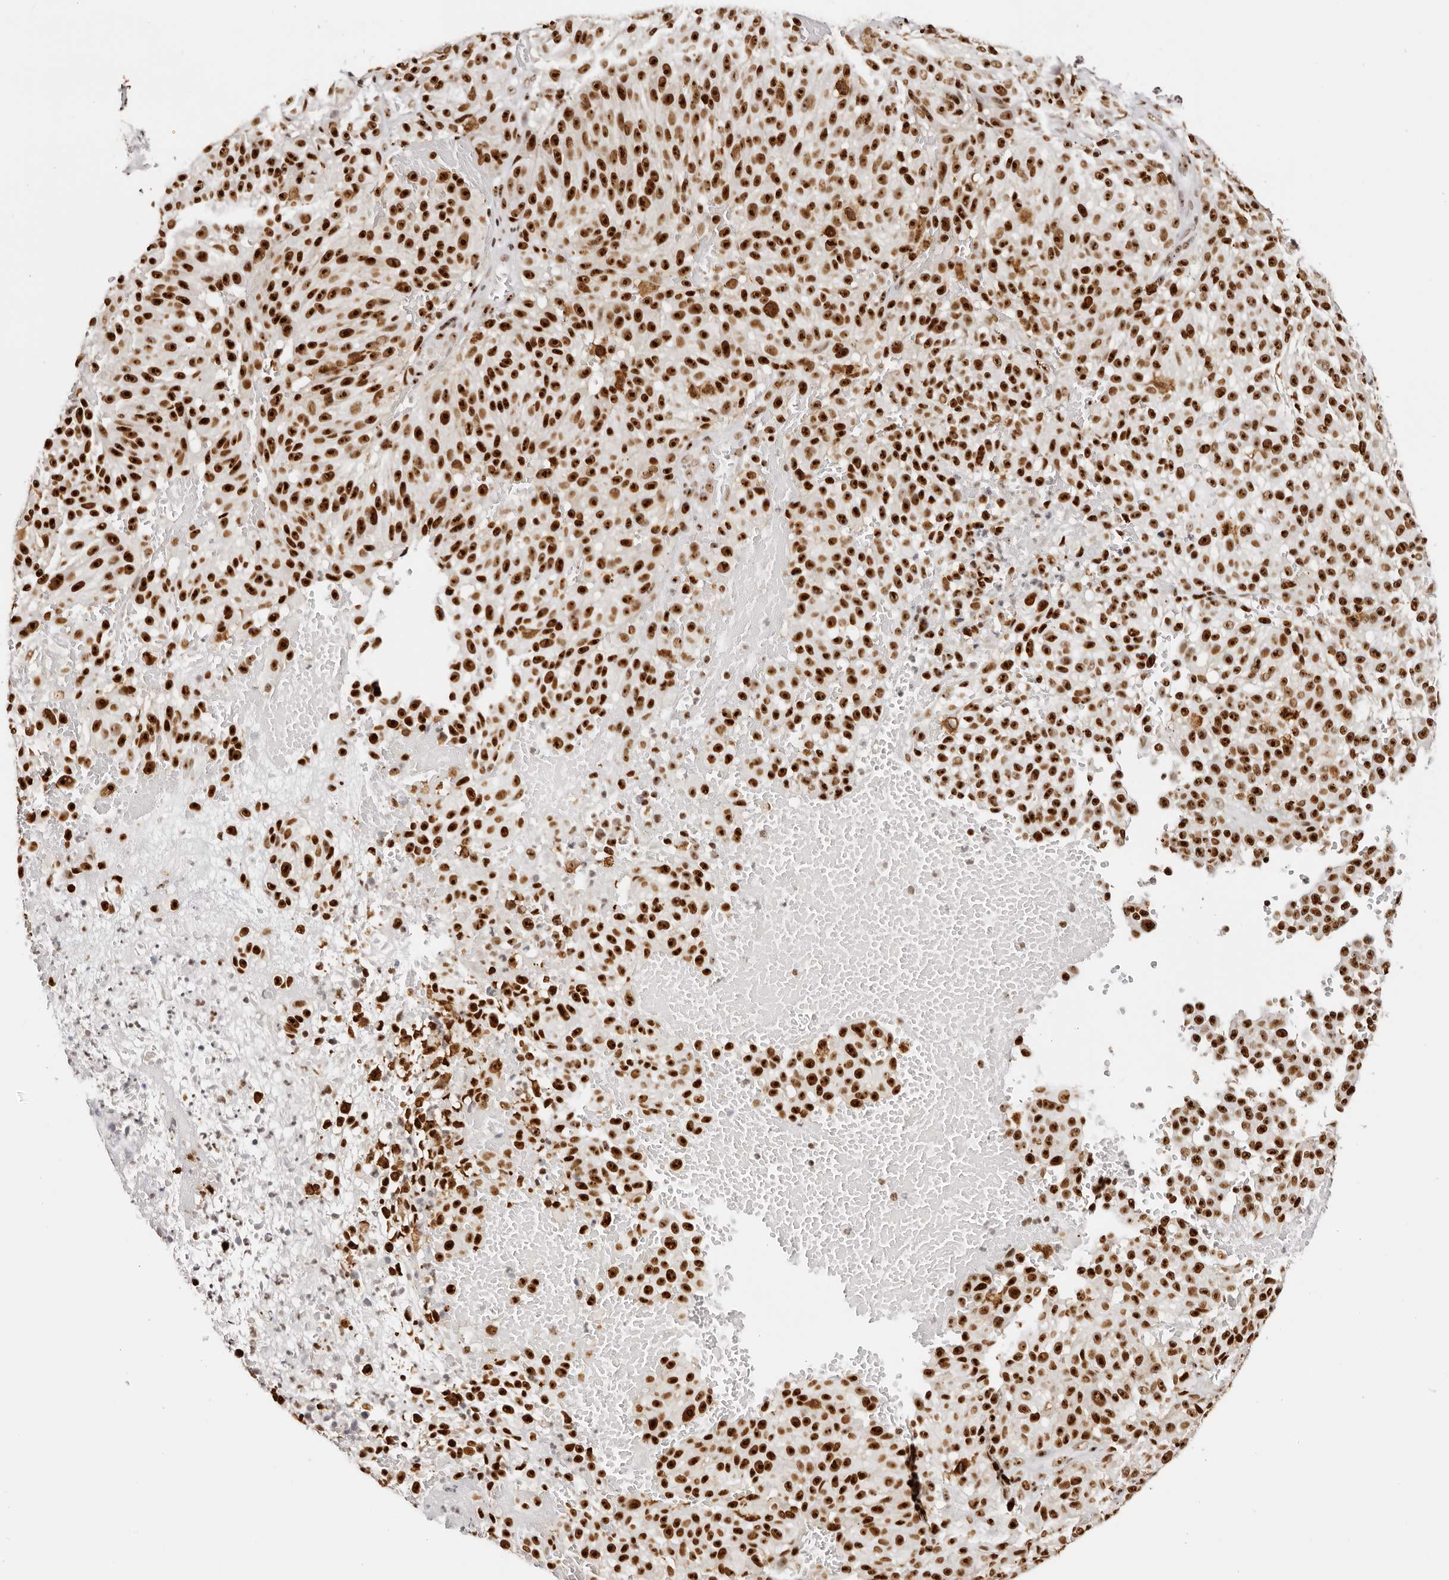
{"staining": {"intensity": "strong", "quantity": ">75%", "location": "nuclear"}, "tissue": "melanoma", "cell_type": "Tumor cells", "image_type": "cancer", "snomed": [{"axis": "morphology", "description": "Malignant melanoma, NOS"}, {"axis": "topography", "description": "Skin"}], "caption": "Protein positivity by immunohistochemistry (IHC) shows strong nuclear staining in approximately >75% of tumor cells in melanoma.", "gene": "IQGAP3", "patient": {"sex": "male", "age": 83}}